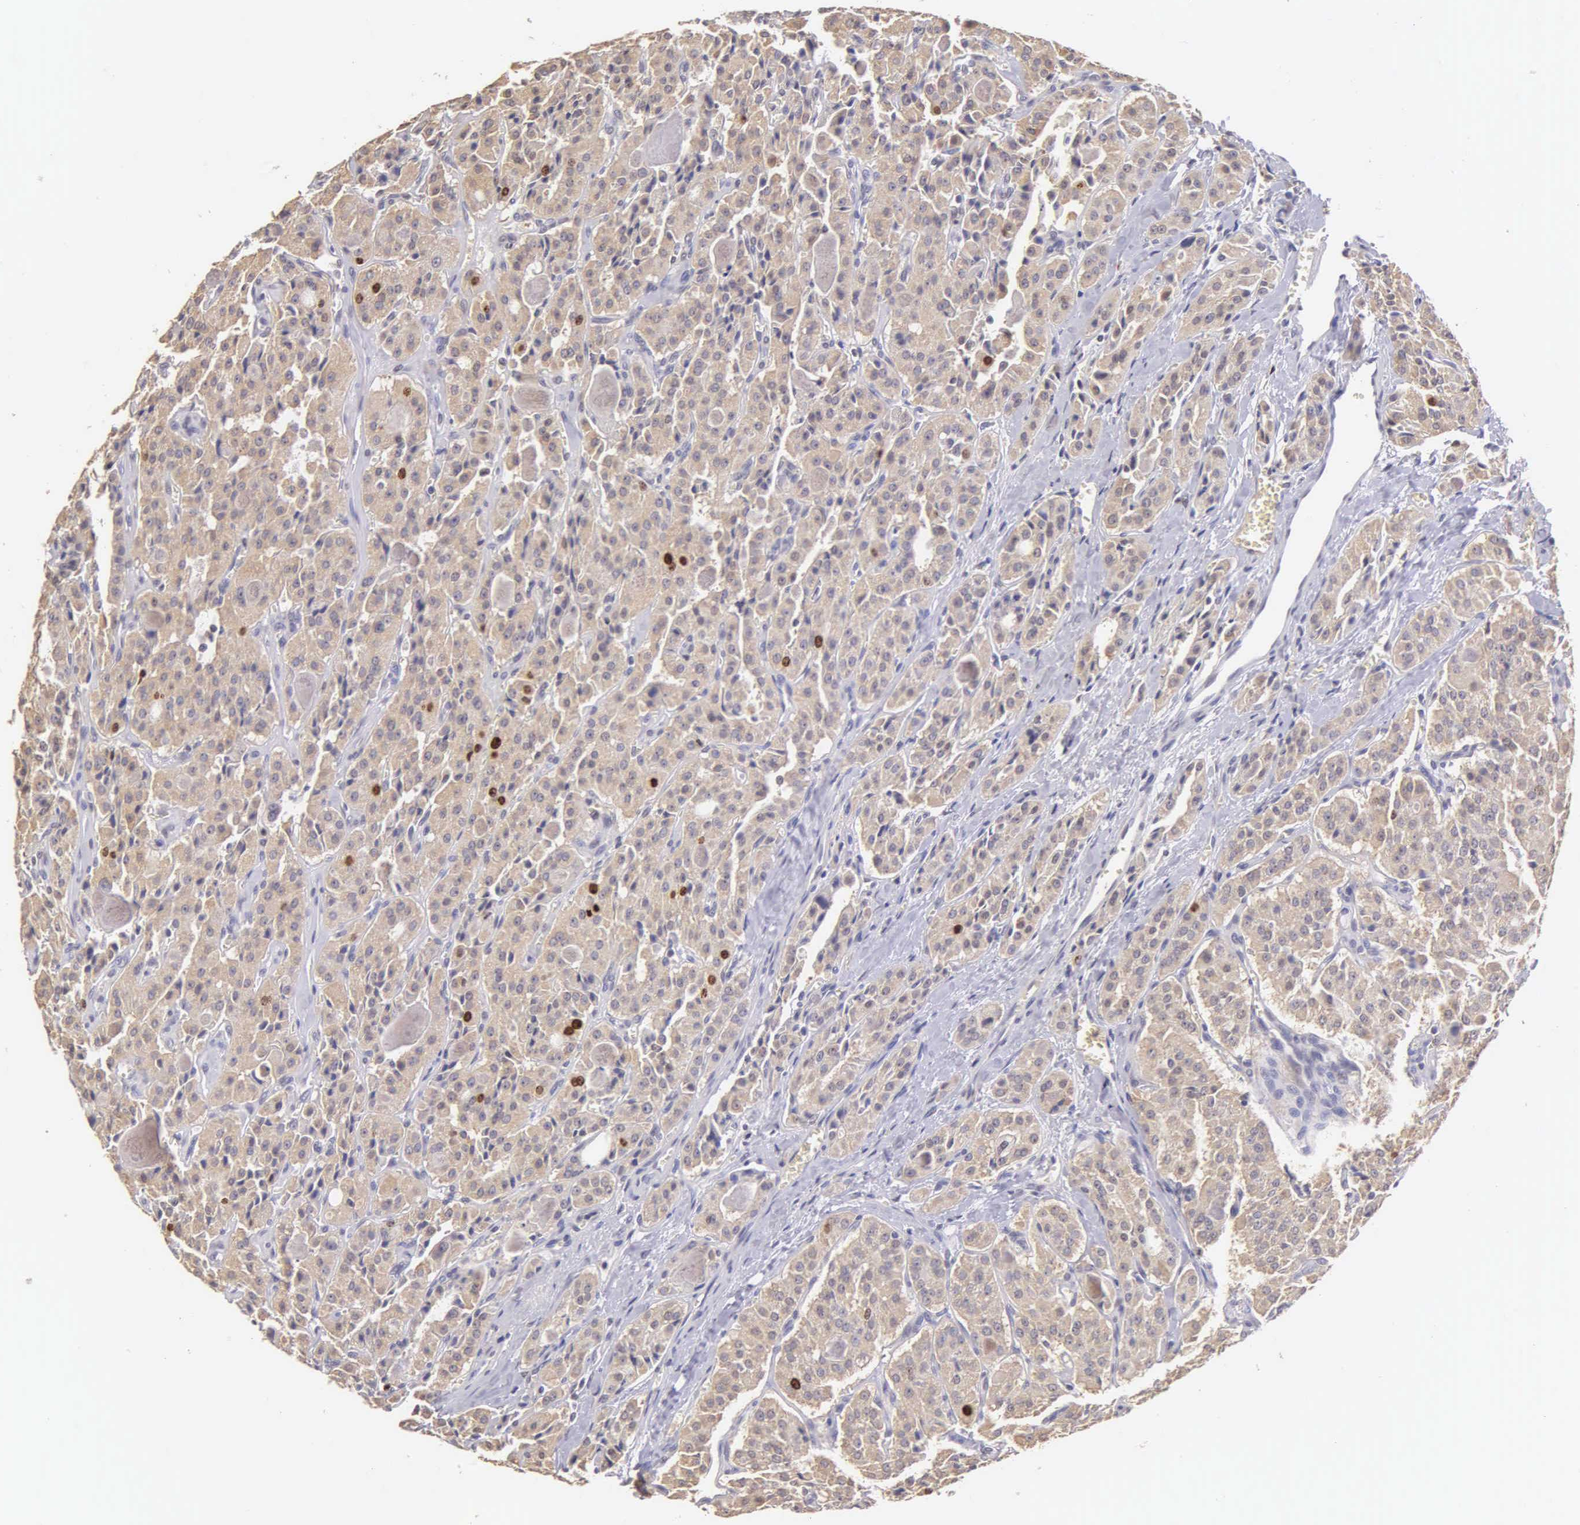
{"staining": {"intensity": "strong", "quantity": "<25%", "location": "nuclear"}, "tissue": "thyroid cancer", "cell_type": "Tumor cells", "image_type": "cancer", "snomed": [{"axis": "morphology", "description": "Carcinoma, NOS"}, {"axis": "topography", "description": "Thyroid gland"}], "caption": "Thyroid carcinoma stained for a protein exhibits strong nuclear positivity in tumor cells.", "gene": "MKI67", "patient": {"sex": "male", "age": 76}}